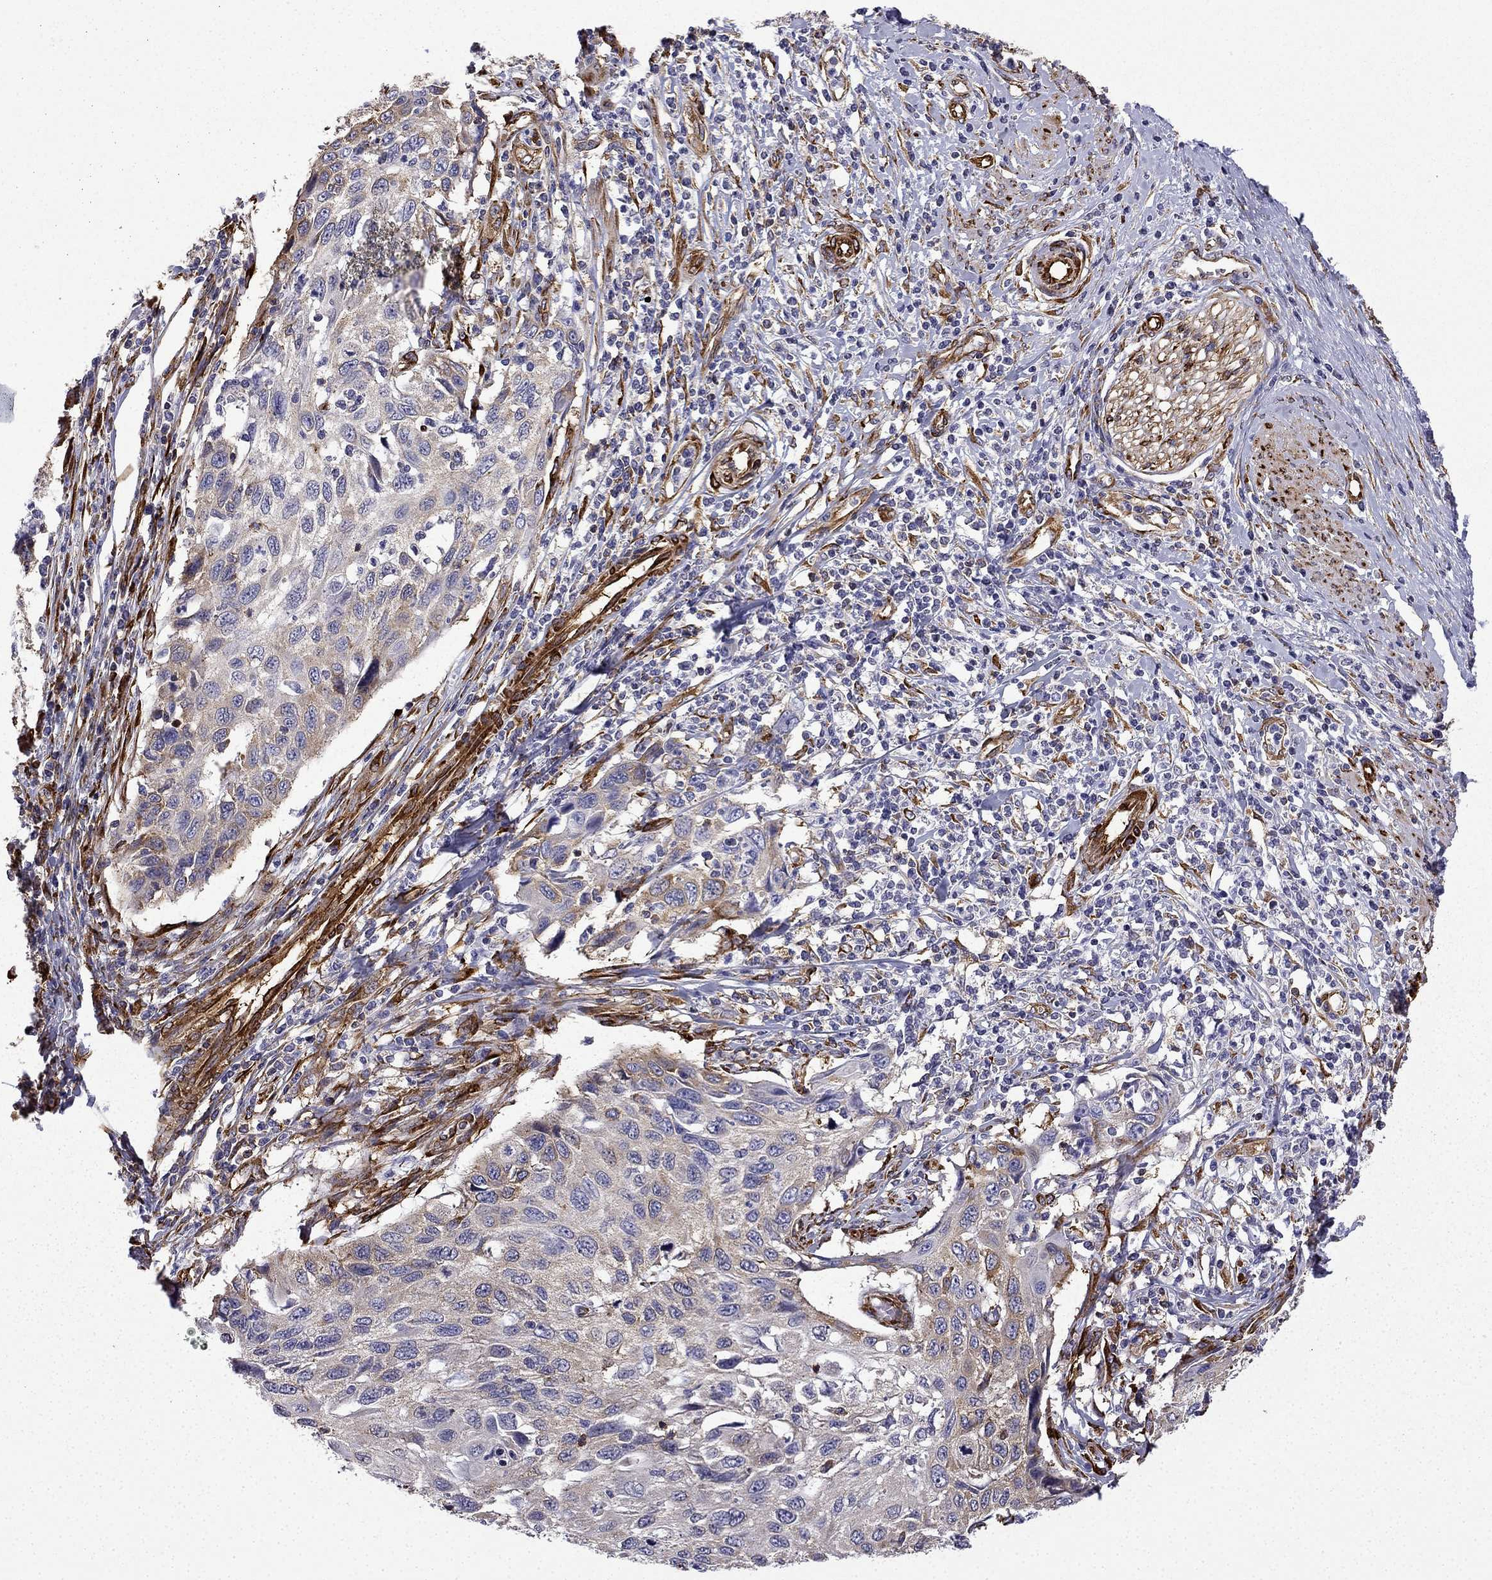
{"staining": {"intensity": "moderate", "quantity": "<25%", "location": "cytoplasmic/membranous"}, "tissue": "cervical cancer", "cell_type": "Tumor cells", "image_type": "cancer", "snomed": [{"axis": "morphology", "description": "Squamous cell carcinoma, NOS"}, {"axis": "topography", "description": "Cervix"}], "caption": "Cervical cancer tissue reveals moderate cytoplasmic/membranous expression in approximately <25% of tumor cells, visualized by immunohistochemistry.", "gene": "MAP4", "patient": {"sex": "female", "age": 70}}